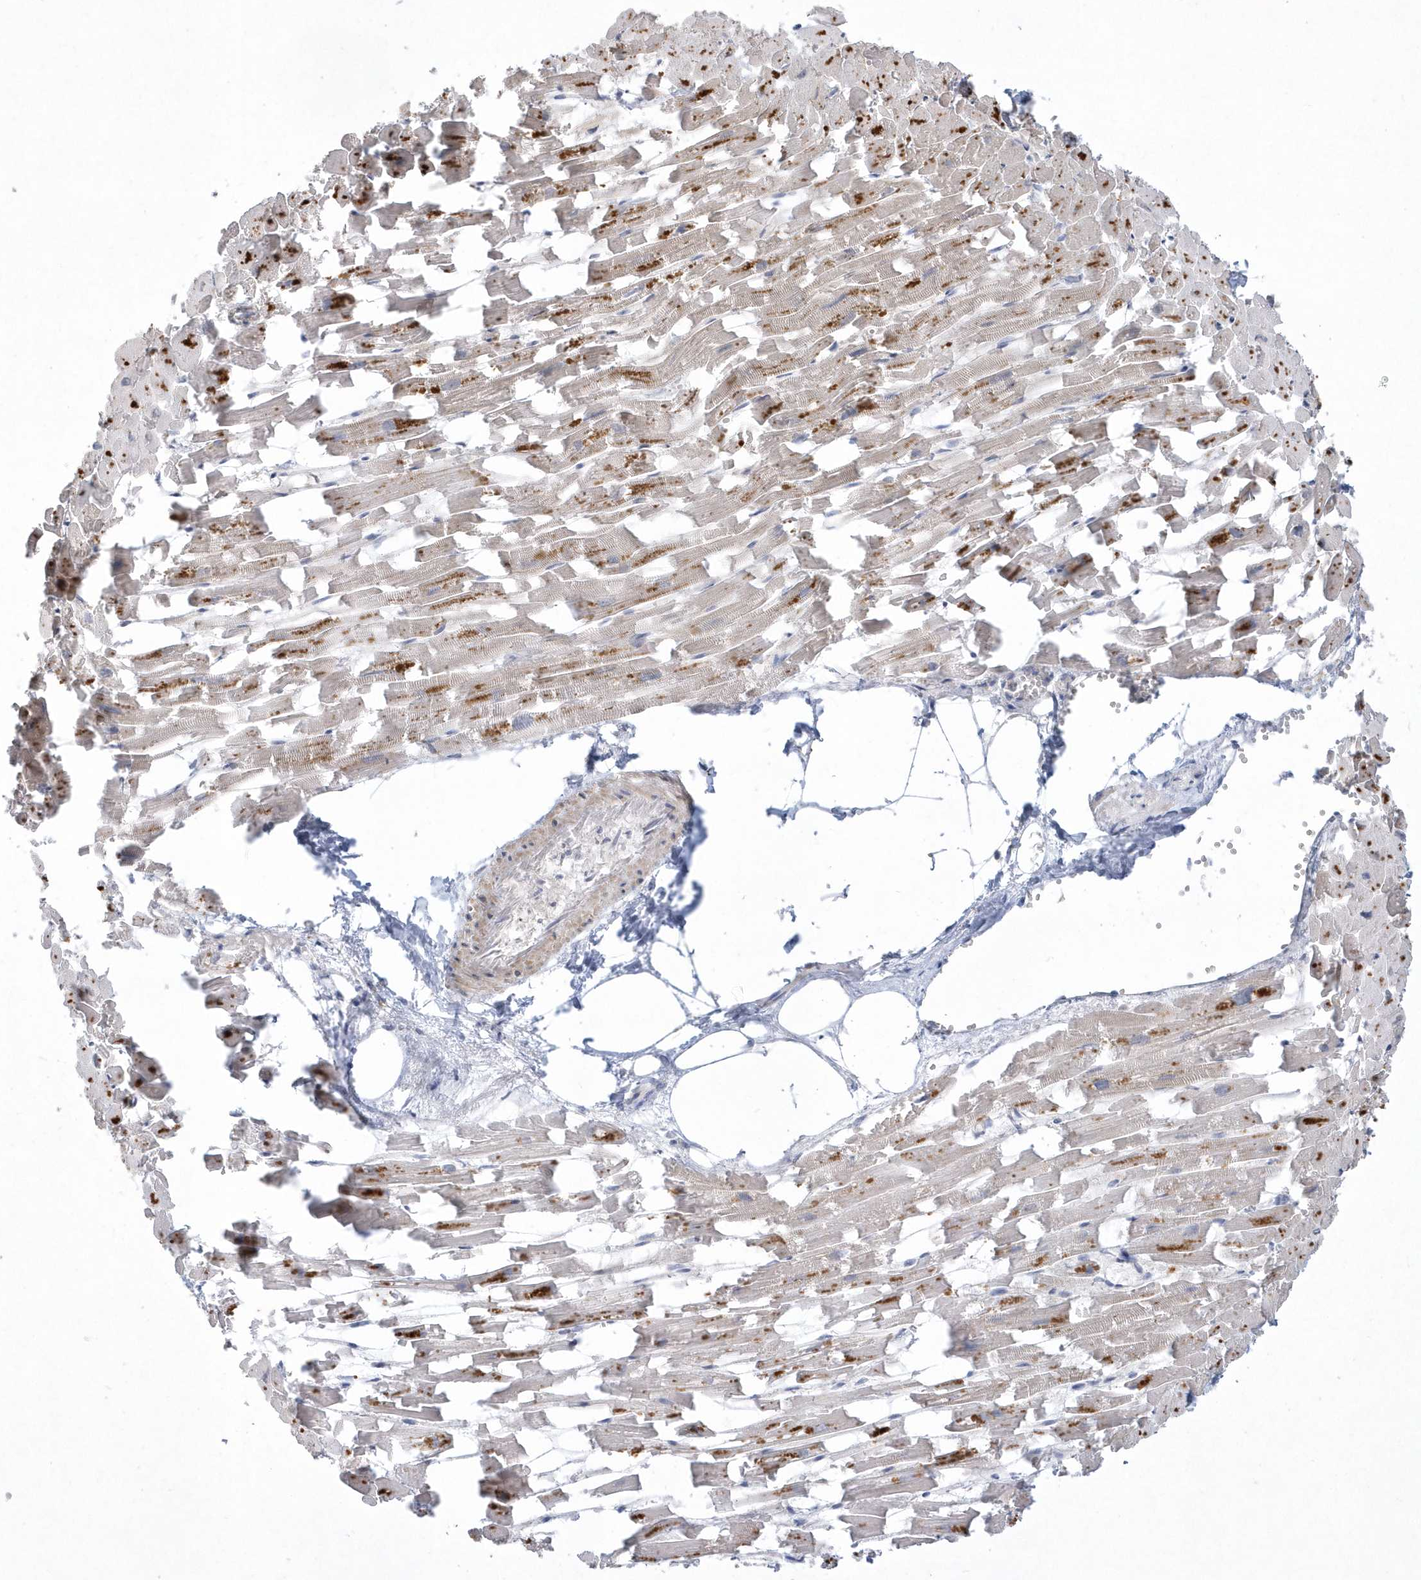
{"staining": {"intensity": "moderate", "quantity": "25%-75%", "location": "cytoplasmic/membranous"}, "tissue": "heart muscle", "cell_type": "Cardiomyocytes", "image_type": "normal", "snomed": [{"axis": "morphology", "description": "Normal tissue, NOS"}, {"axis": "topography", "description": "Heart"}], "caption": "Cardiomyocytes display medium levels of moderate cytoplasmic/membranous positivity in approximately 25%-75% of cells in benign human heart muscle.", "gene": "TSPEAR", "patient": {"sex": "female", "age": 64}}